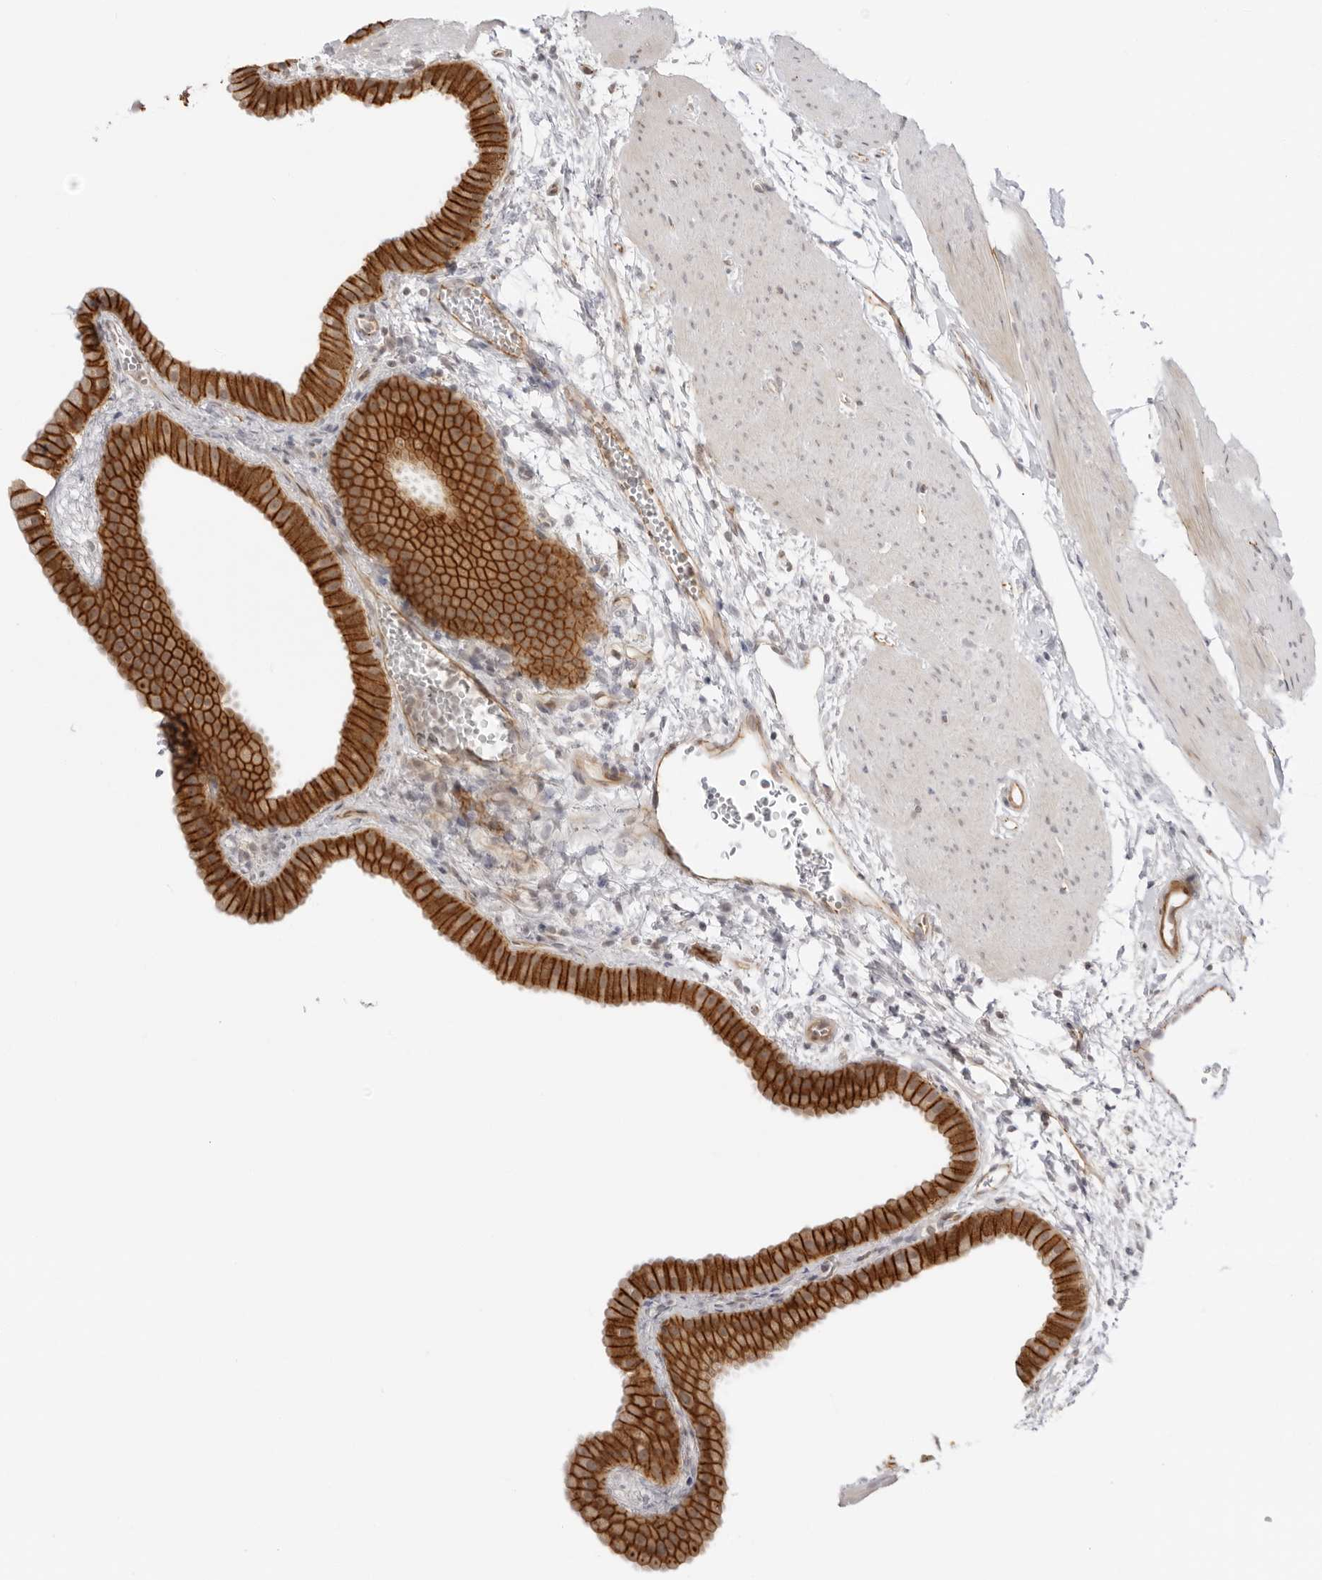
{"staining": {"intensity": "strong", "quantity": ">75%", "location": "cytoplasmic/membranous"}, "tissue": "gallbladder", "cell_type": "Glandular cells", "image_type": "normal", "snomed": [{"axis": "morphology", "description": "Normal tissue, NOS"}, {"axis": "topography", "description": "Gallbladder"}], "caption": "A high amount of strong cytoplasmic/membranous staining is seen in about >75% of glandular cells in unremarkable gallbladder. (DAB (3,3'-diaminobenzidine) IHC with brightfield microscopy, high magnification).", "gene": "TRAPPC3", "patient": {"sex": "female", "age": 64}}